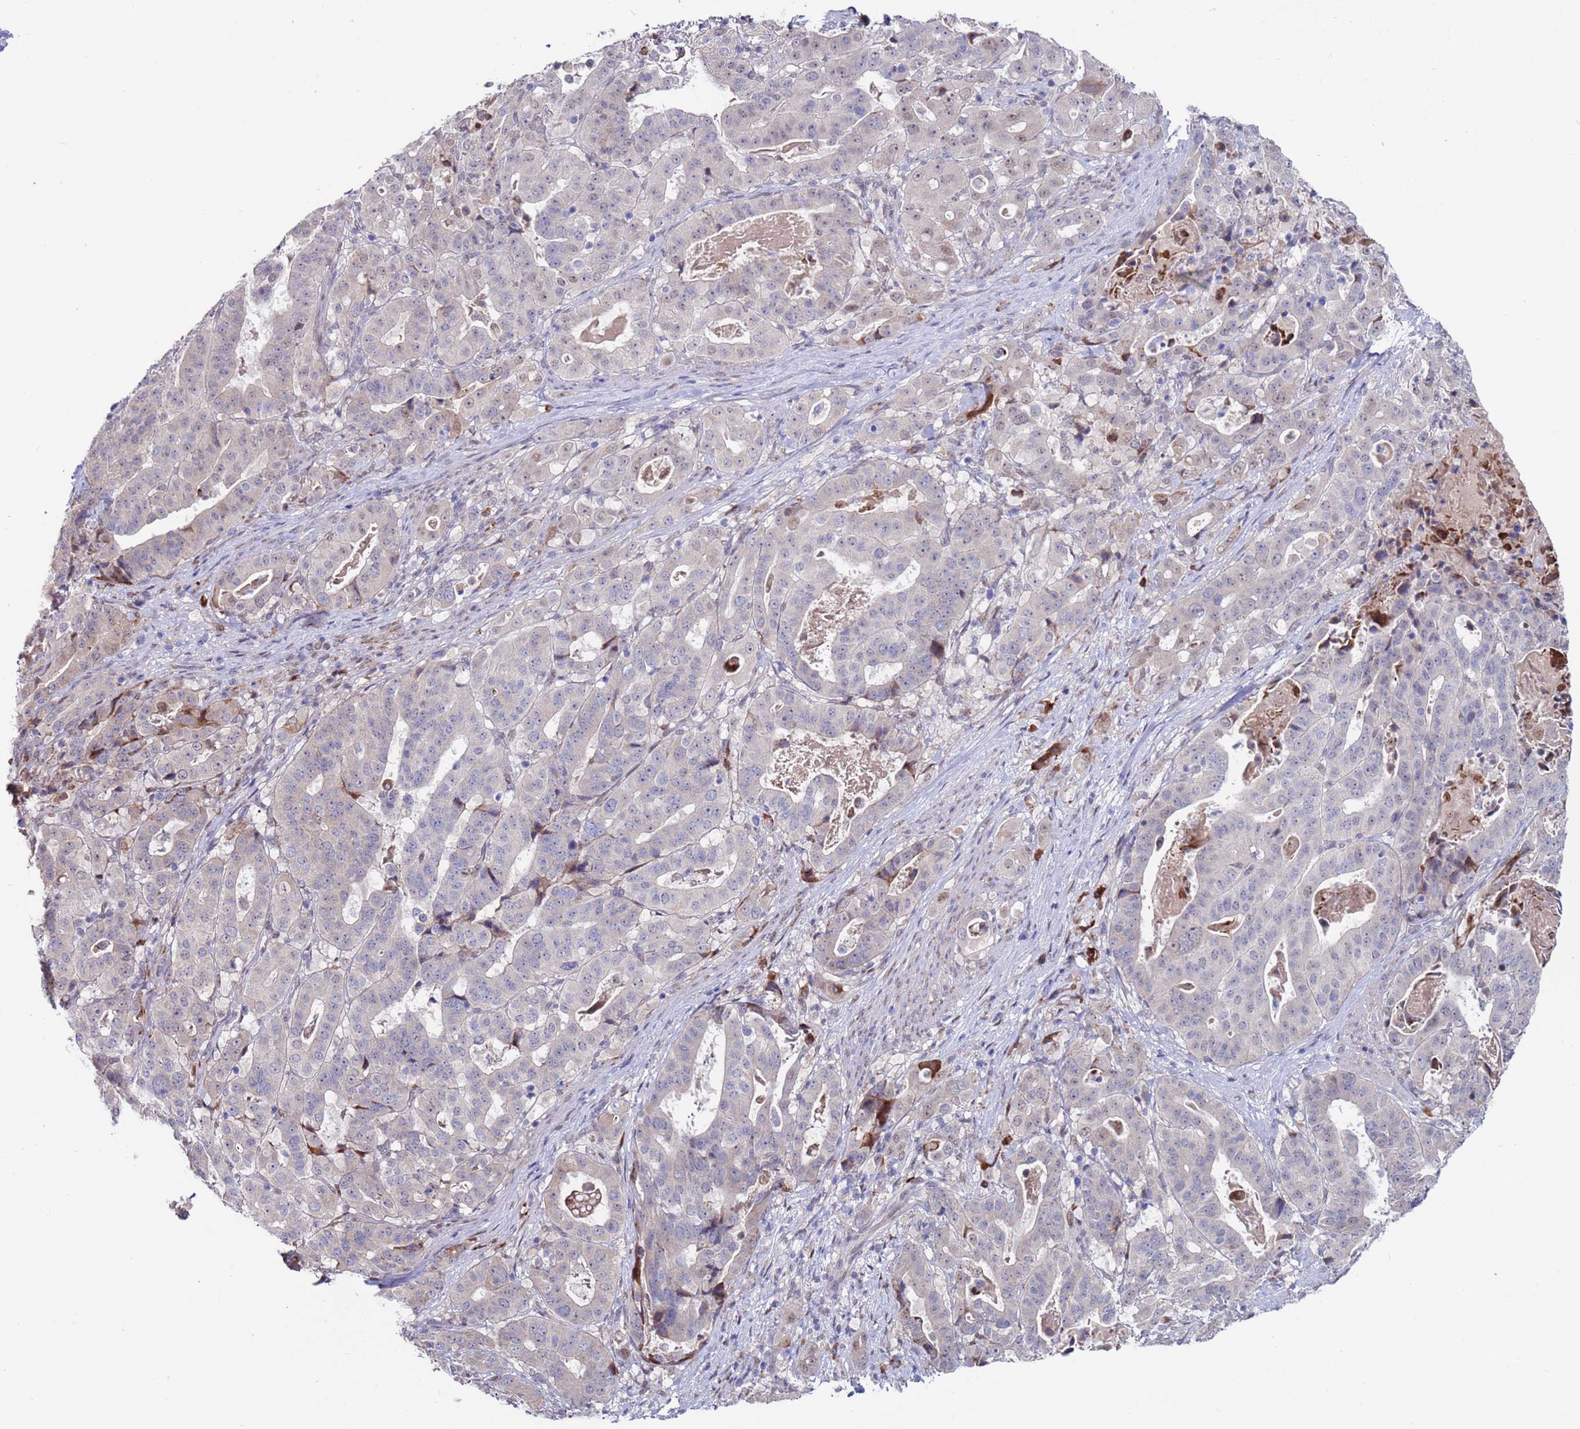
{"staining": {"intensity": "negative", "quantity": "none", "location": "none"}, "tissue": "stomach cancer", "cell_type": "Tumor cells", "image_type": "cancer", "snomed": [{"axis": "morphology", "description": "Adenocarcinoma, NOS"}, {"axis": "topography", "description": "Stomach"}], "caption": "Immunohistochemistry (IHC) photomicrograph of stomach adenocarcinoma stained for a protein (brown), which exhibits no positivity in tumor cells.", "gene": "FBXO27", "patient": {"sex": "male", "age": 48}}